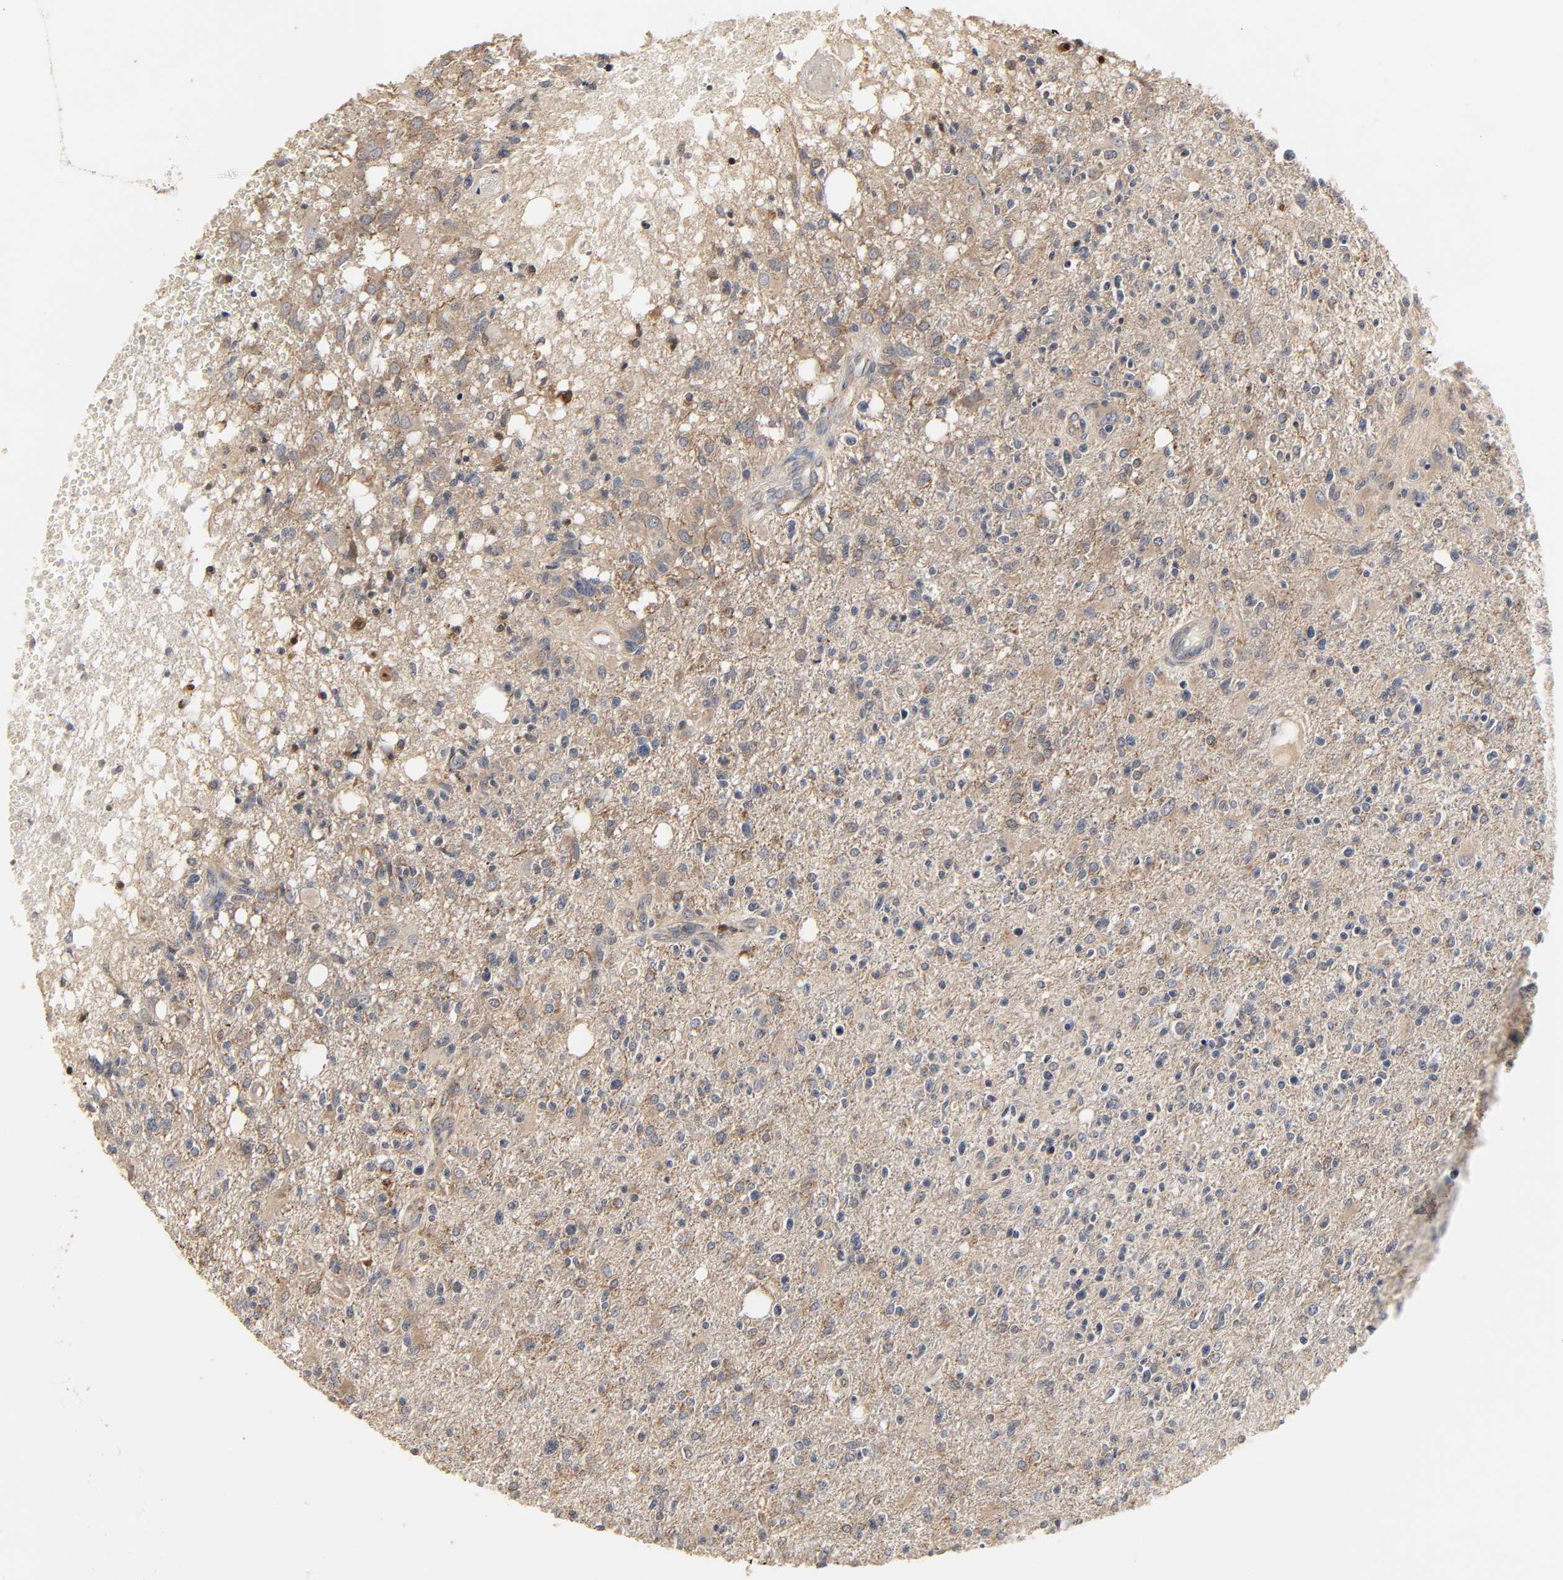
{"staining": {"intensity": "weak", "quantity": ">75%", "location": "cytoplasmic/membranous"}, "tissue": "glioma", "cell_type": "Tumor cells", "image_type": "cancer", "snomed": [{"axis": "morphology", "description": "Glioma, malignant, High grade"}, {"axis": "topography", "description": "Cerebral cortex"}], "caption": "A photomicrograph of human malignant glioma (high-grade) stained for a protein exhibits weak cytoplasmic/membranous brown staining in tumor cells. The staining was performed using DAB to visualize the protein expression in brown, while the nuclei were stained in blue with hematoxylin (Magnification: 20x).", "gene": "CLEC4E", "patient": {"sex": "male", "age": 76}}